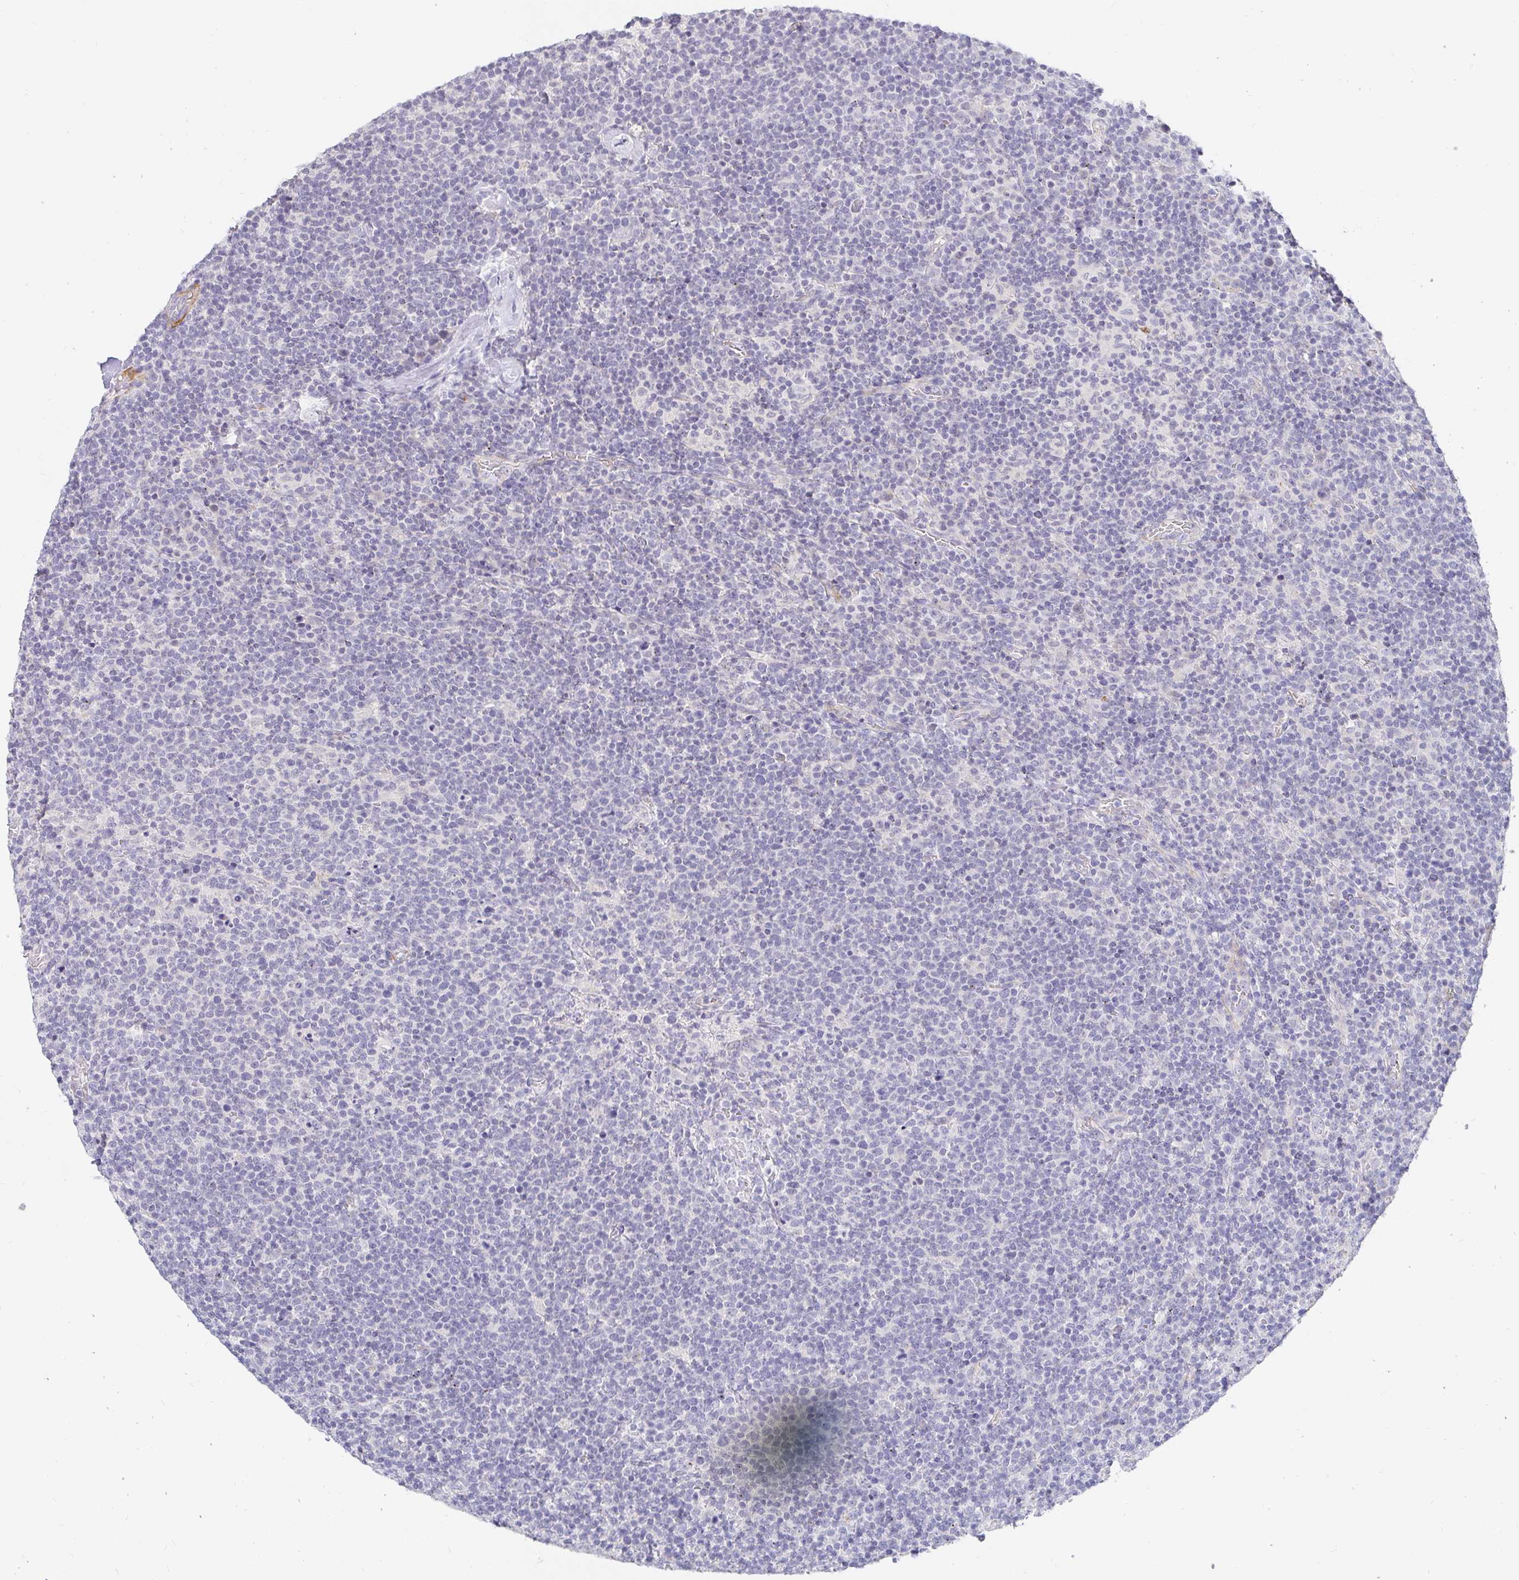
{"staining": {"intensity": "negative", "quantity": "none", "location": "none"}, "tissue": "lymphoma", "cell_type": "Tumor cells", "image_type": "cancer", "snomed": [{"axis": "morphology", "description": "Malignant lymphoma, non-Hodgkin's type, High grade"}, {"axis": "topography", "description": "Lymph node"}], "caption": "Protein analysis of high-grade malignant lymphoma, non-Hodgkin's type reveals no significant staining in tumor cells.", "gene": "PDX1", "patient": {"sex": "male", "age": 61}}